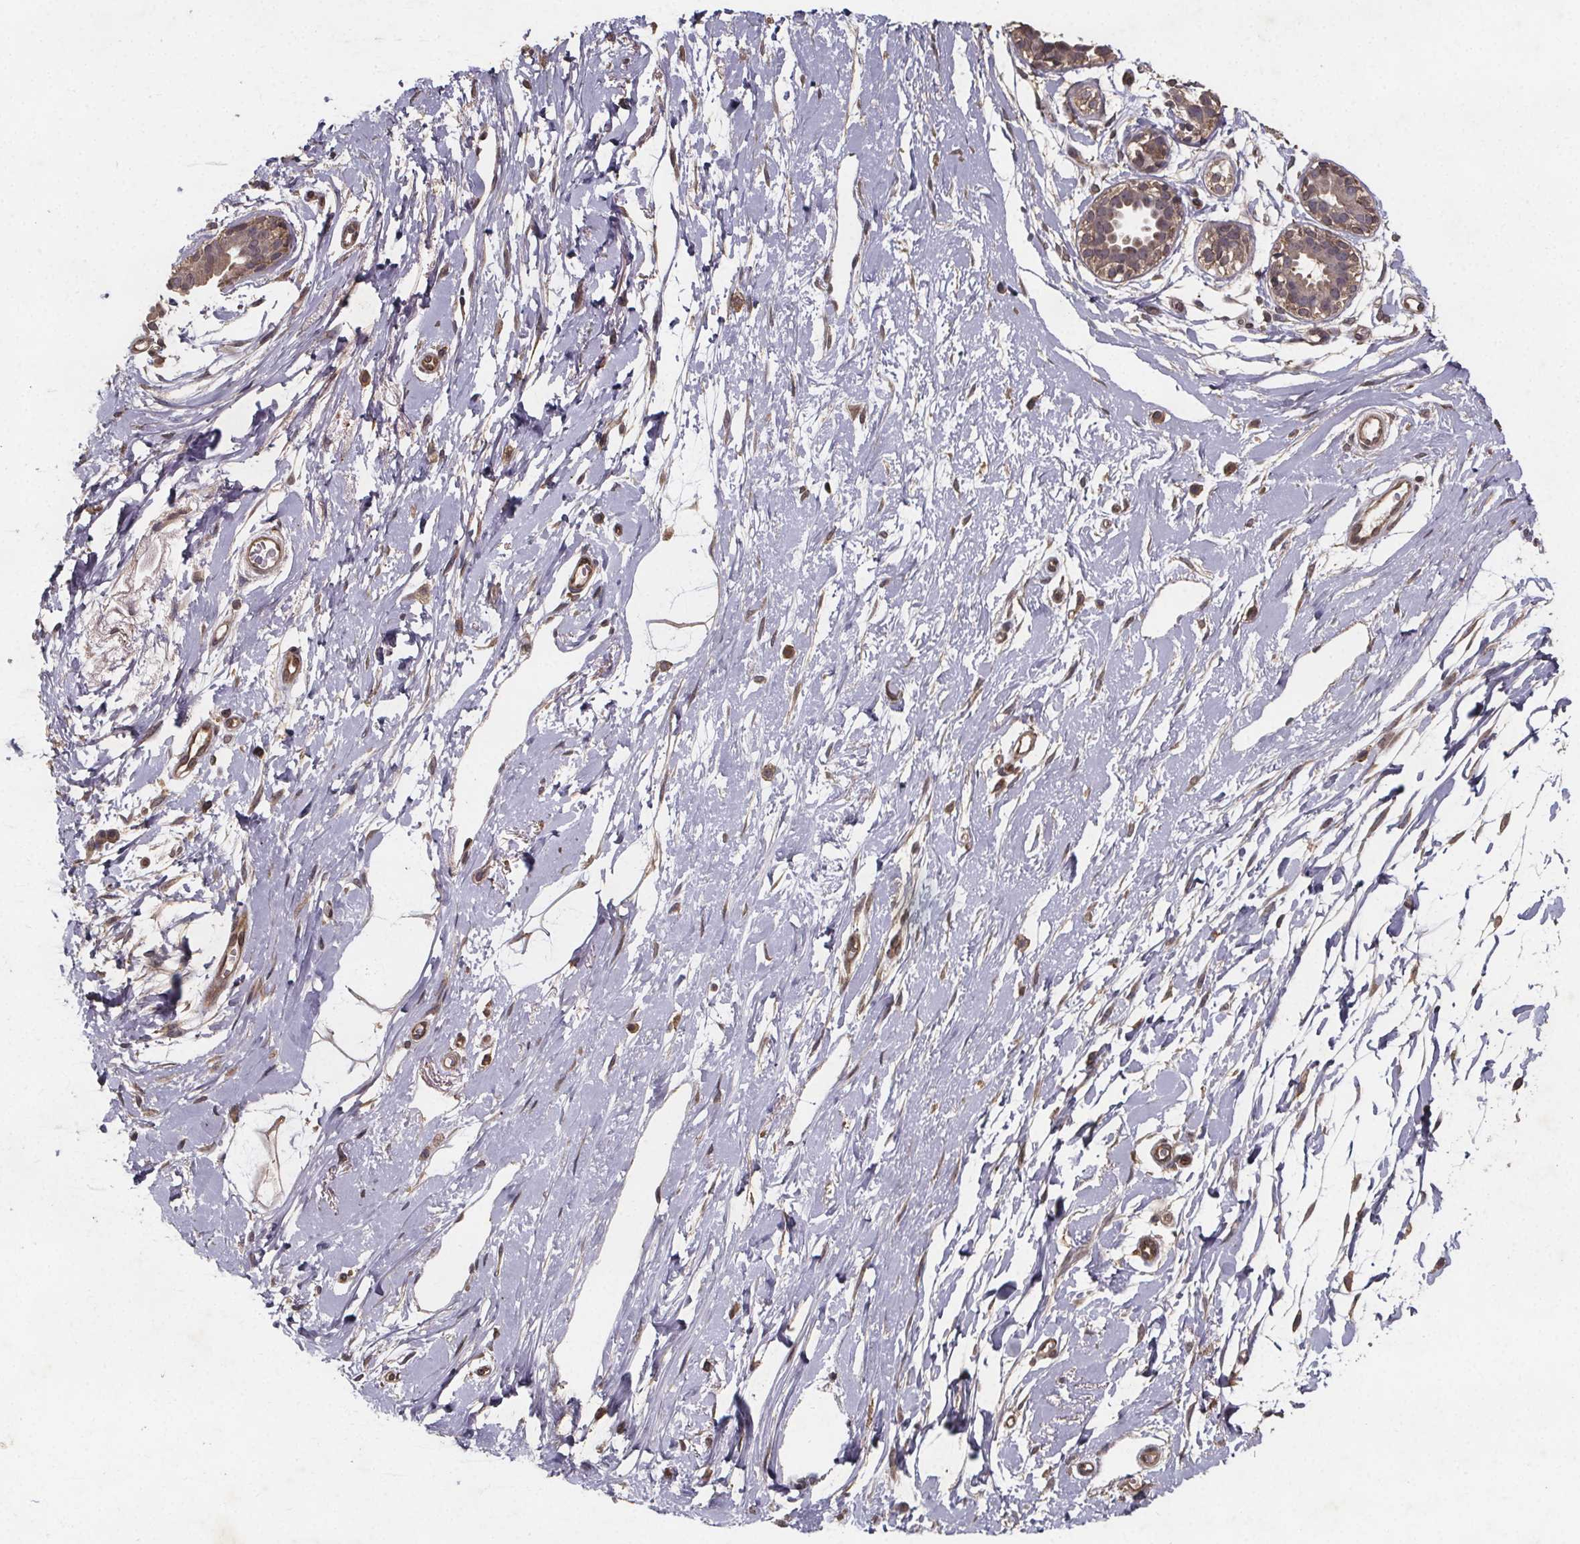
{"staining": {"intensity": "weak", "quantity": "25%-75%", "location": "cytoplasmic/membranous"}, "tissue": "breast", "cell_type": "Adipocytes", "image_type": "normal", "snomed": [{"axis": "morphology", "description": "Normal tissue, NOS"}, {"axis": "topography", "description": "Breast"}], "caption": "Breast stained for a protein (brown) reveals weak cytoplasmic/membranous positive positivity in about 25%-75% of adipocytes.", "gene": "PIERCE2", "patient": {"sex": "female", "age": 49}}